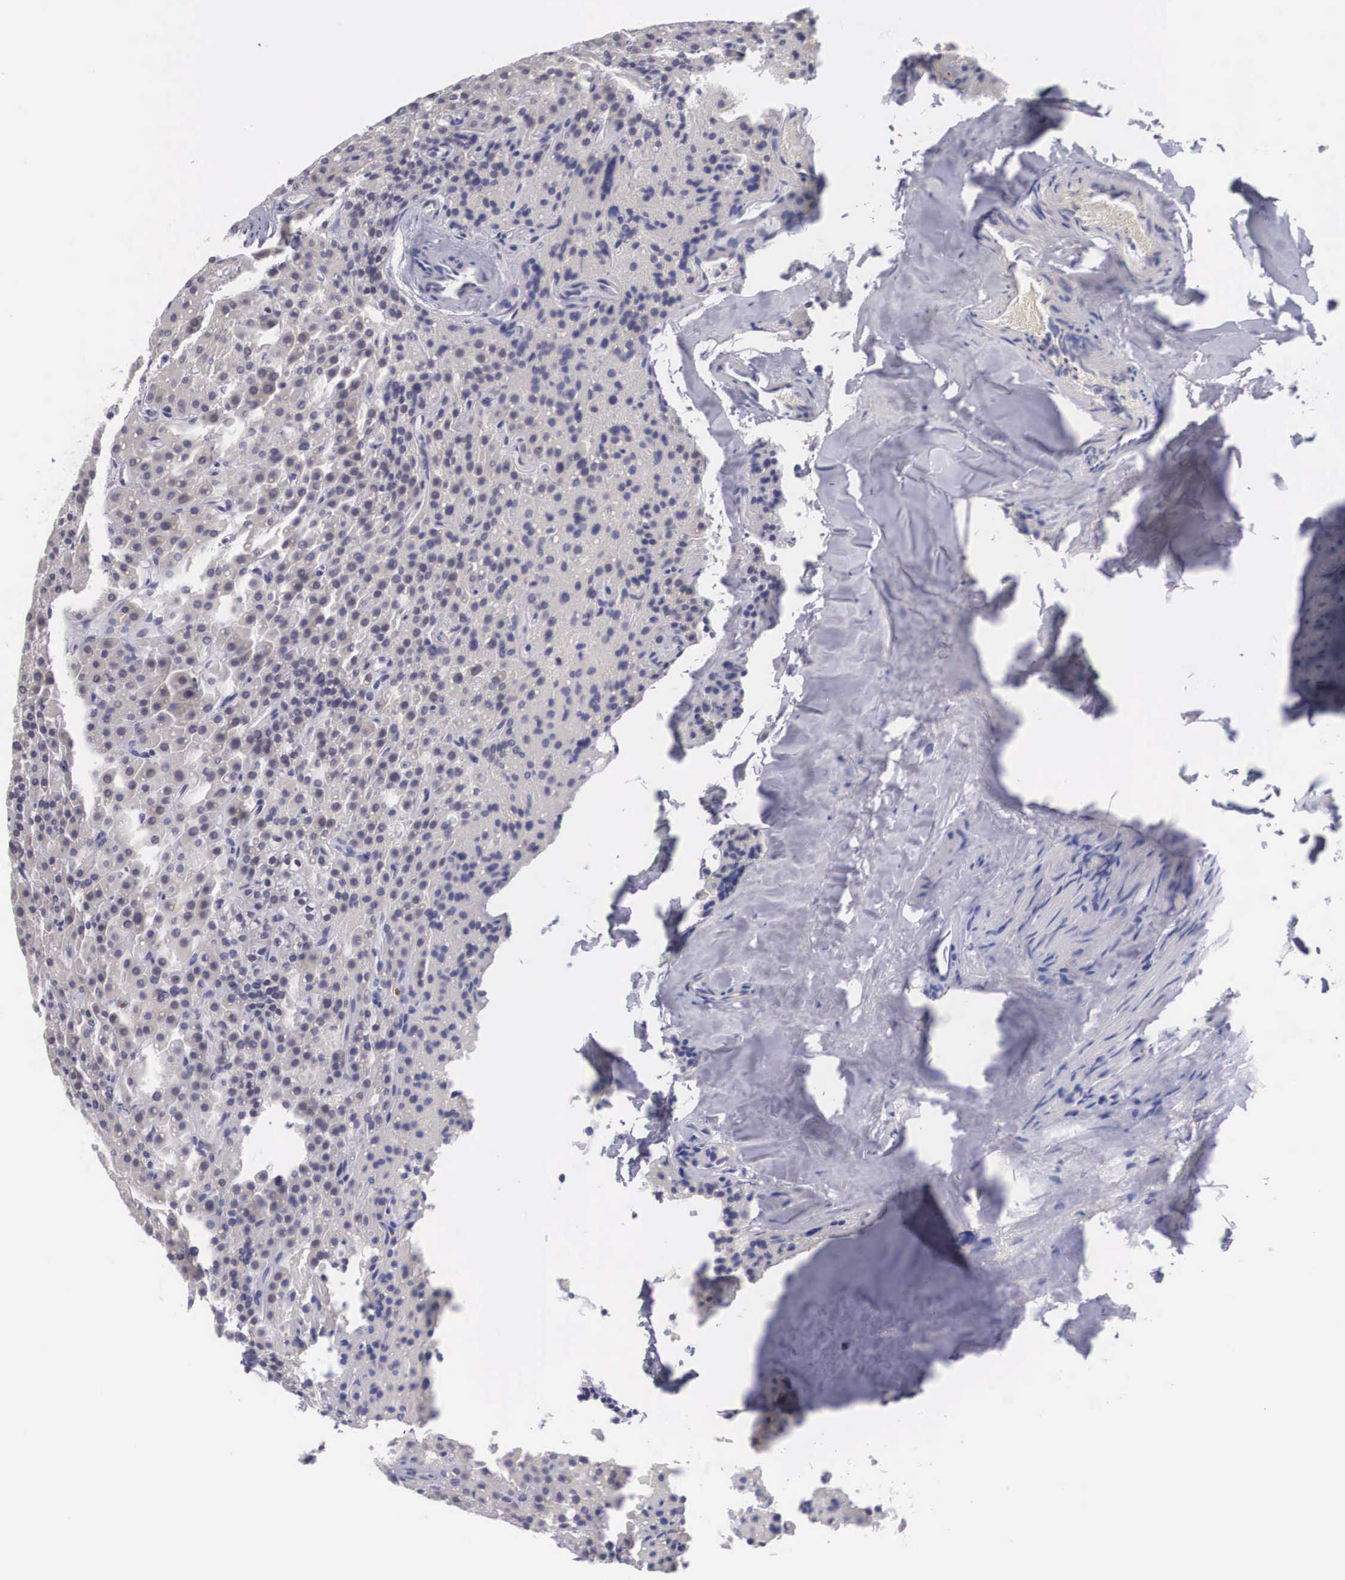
{"staining": {"intensity": "negative", "quantity": "none", "location": "none"}, "tissue": "parathyroid gland", "cell_type": "Glandular cells", "image_type": "normal", "snomed": [{"axis": "morphology", "description": "Normal tissue, NOS"}, {"axis": "topography", "description": "Parathyroid gland"}], "caption": "DAB immunohistochemical staining of benign human parathyroid gland reveals no significant staining in glandular cells.", "gene": "NINL", "patient": {"sex": "male", "age": 71}}